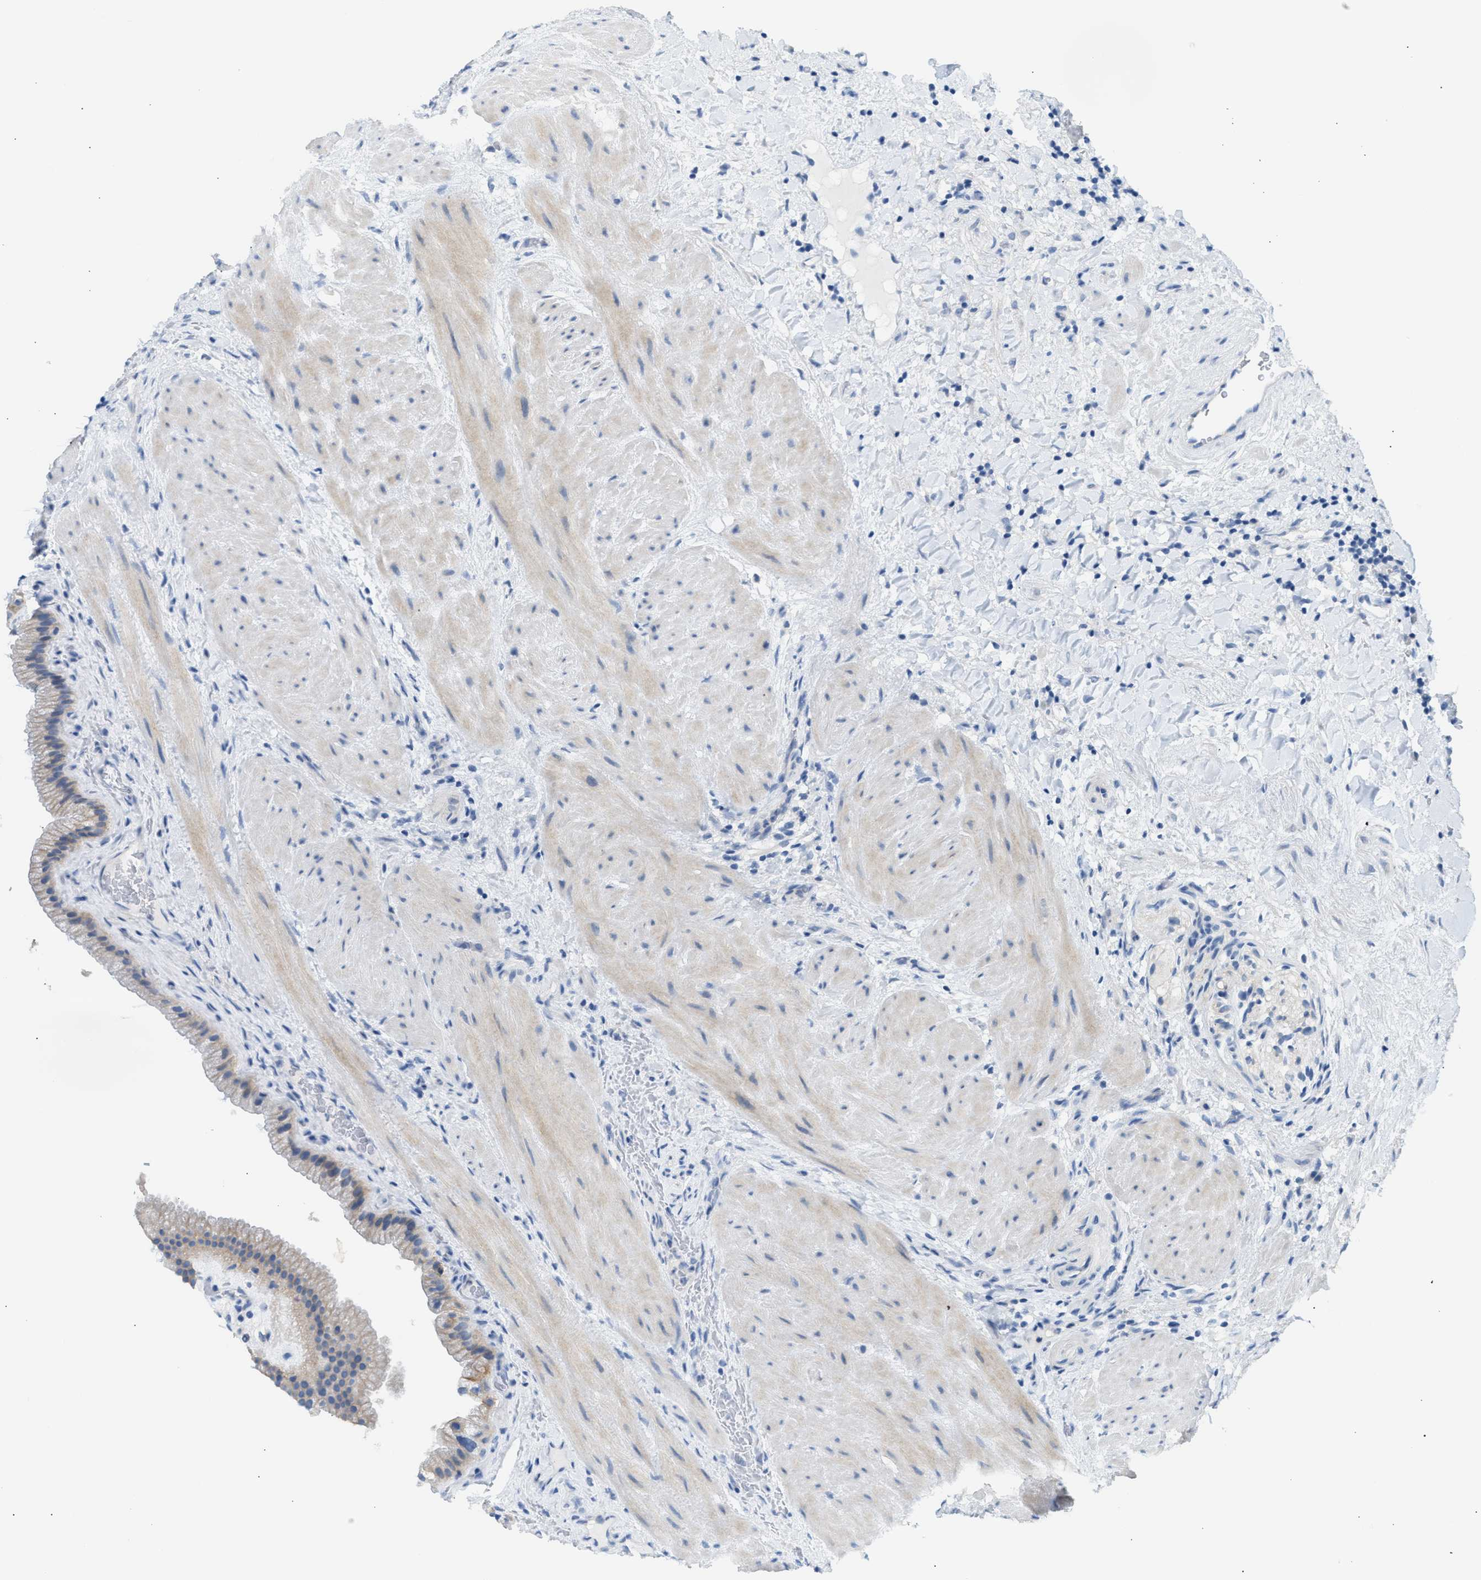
{"staining": {"intensity": "weak", "quantity": "<25%", "location": "cytoplasmic/membranous"}, "tissue": "gallbladder", "cell_type": "Glandular cells", "image_type": "normal", "snomed": [{"axis": "morphology", "description": "Normal tissue, NOS"}, {"axis": "topography", "description": "Gallbladder"}], "caption": "This is an immunohistochemistry histopathology image of normal human gallbladder. There is no staining in glandular cells.", "gene": "ERBB2", "patient": {"sex": "male", "age": 49}}